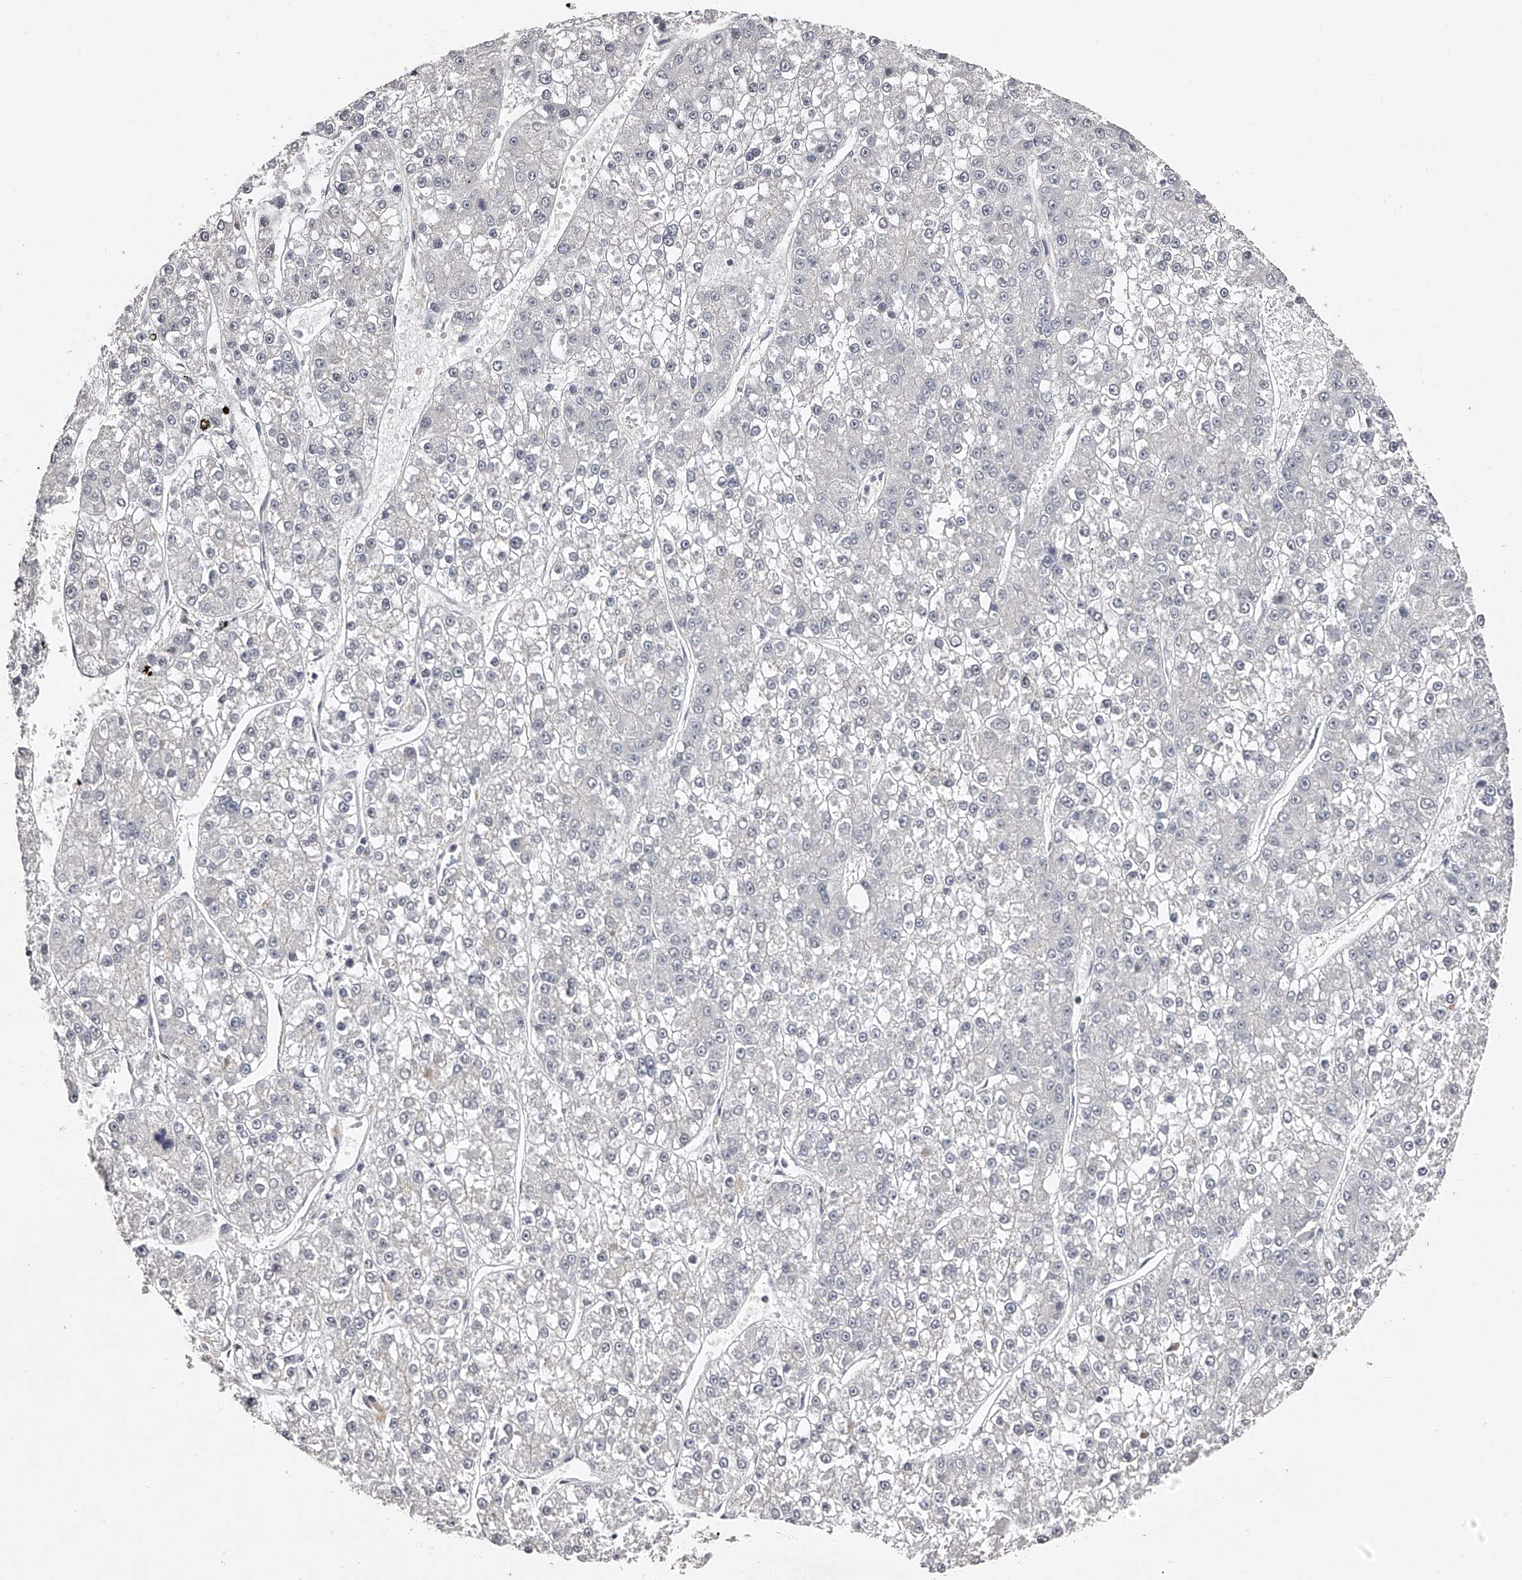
{"staining": {"intensity": "negative", "quantity": "none", "location": "none"}, "tissue": "liver cancer", "cell_type": "Tumor cells", "image_type": "cancer", "snomed": [{"axis": "morphology", "description": "Carcinoma, Hepatocellular, NOS"}, {"axis": "topography", "description": "Liver"}], "caption": "The photomicrograph displays no significant expression in tumor cells of liver cancer (hepatocellular carcinoma).", "gene": "NT5DC1", "patient": {"sex": "female", "age": 73}}